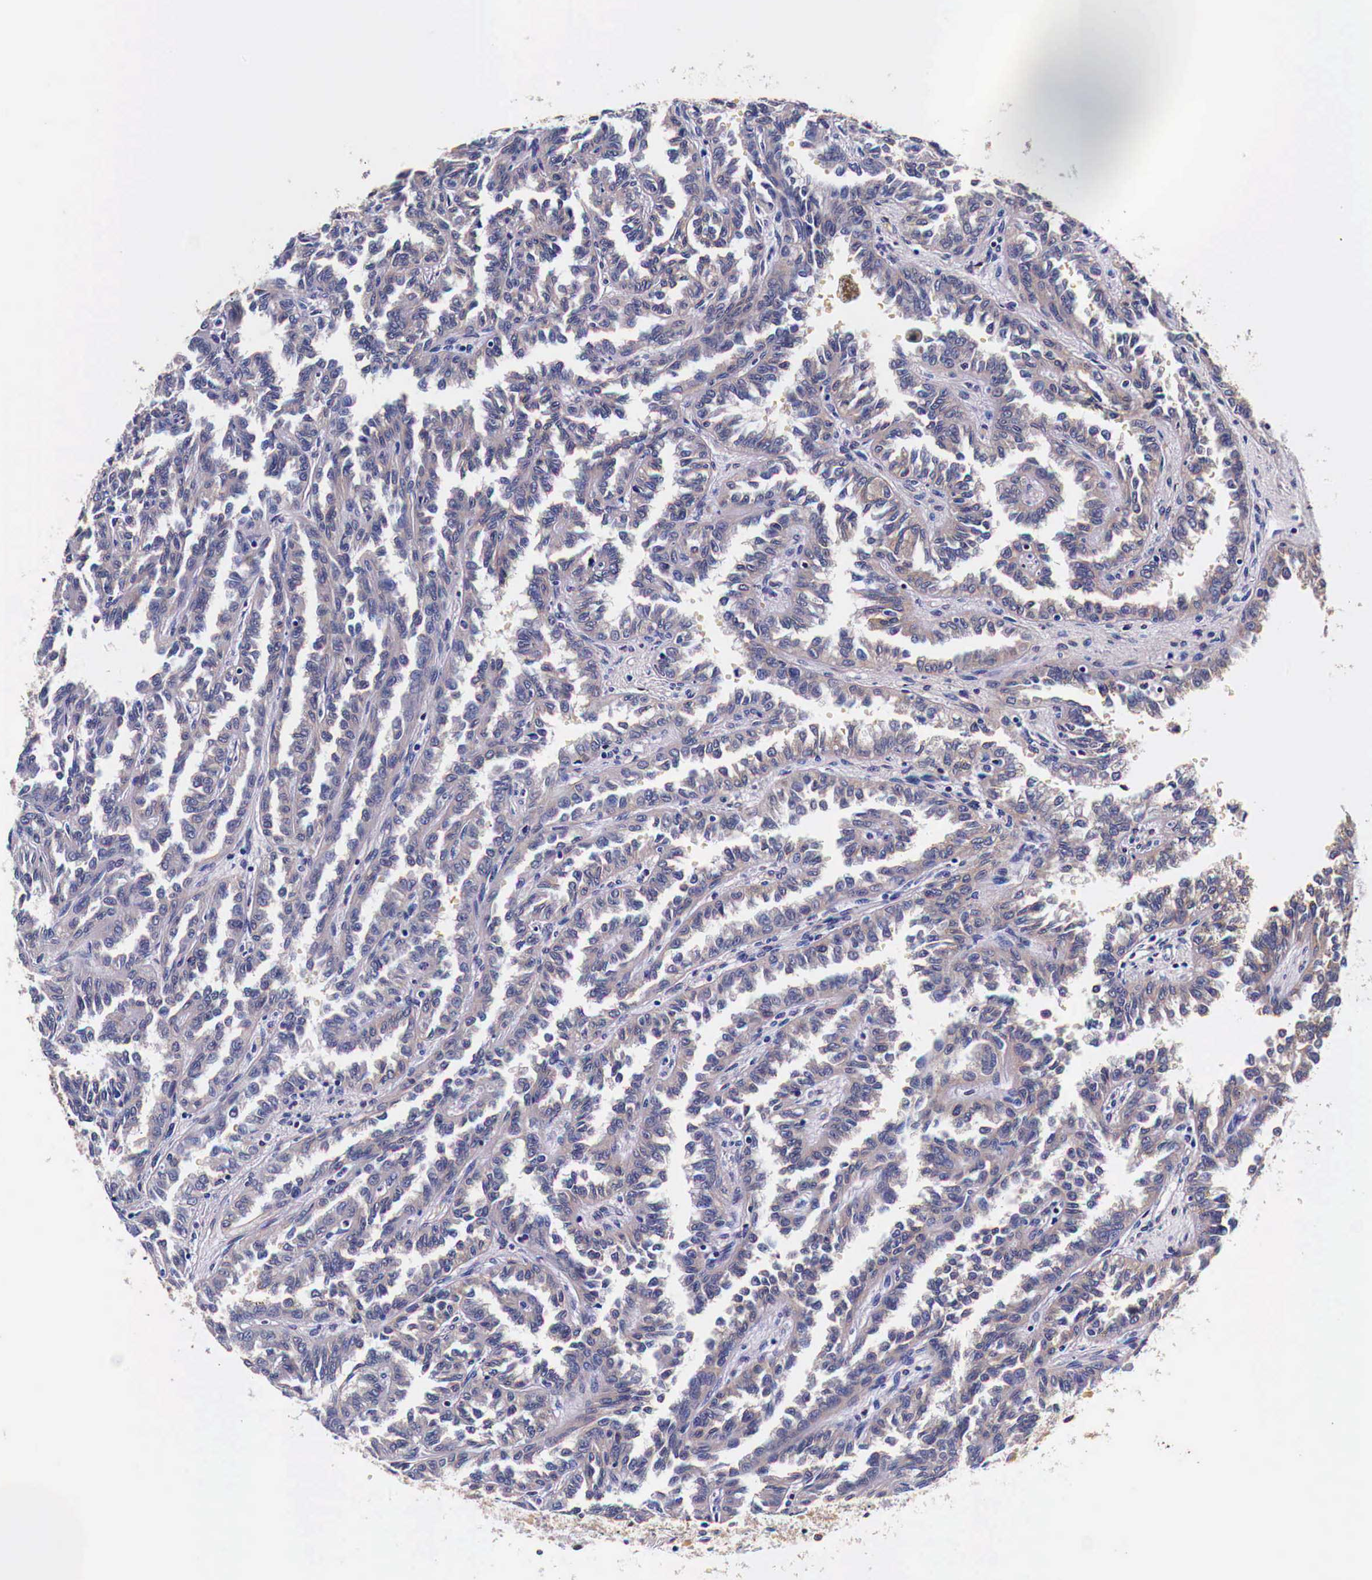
{"staining": {"intensity": "negative", "quantity": "none", "location": "none"}, "tissue": "renal cancer", "cell_type": "Tumor cells", "image_type": "cancer", "snomed": [{"axis": "morphology", "description": "Inflammation, NOS"}, {"axis": "morphology", "description": "Adenocarcinoma, NOS"}, {"axis": "topography", "description": "Kidney"}], "caption": "An IHC photomicrograph of renal cancer is shown. There is no staining in tumor cells of renal cancer.", "gene": "HSPB1", "patient": {"sex": "male", "age": 68}}